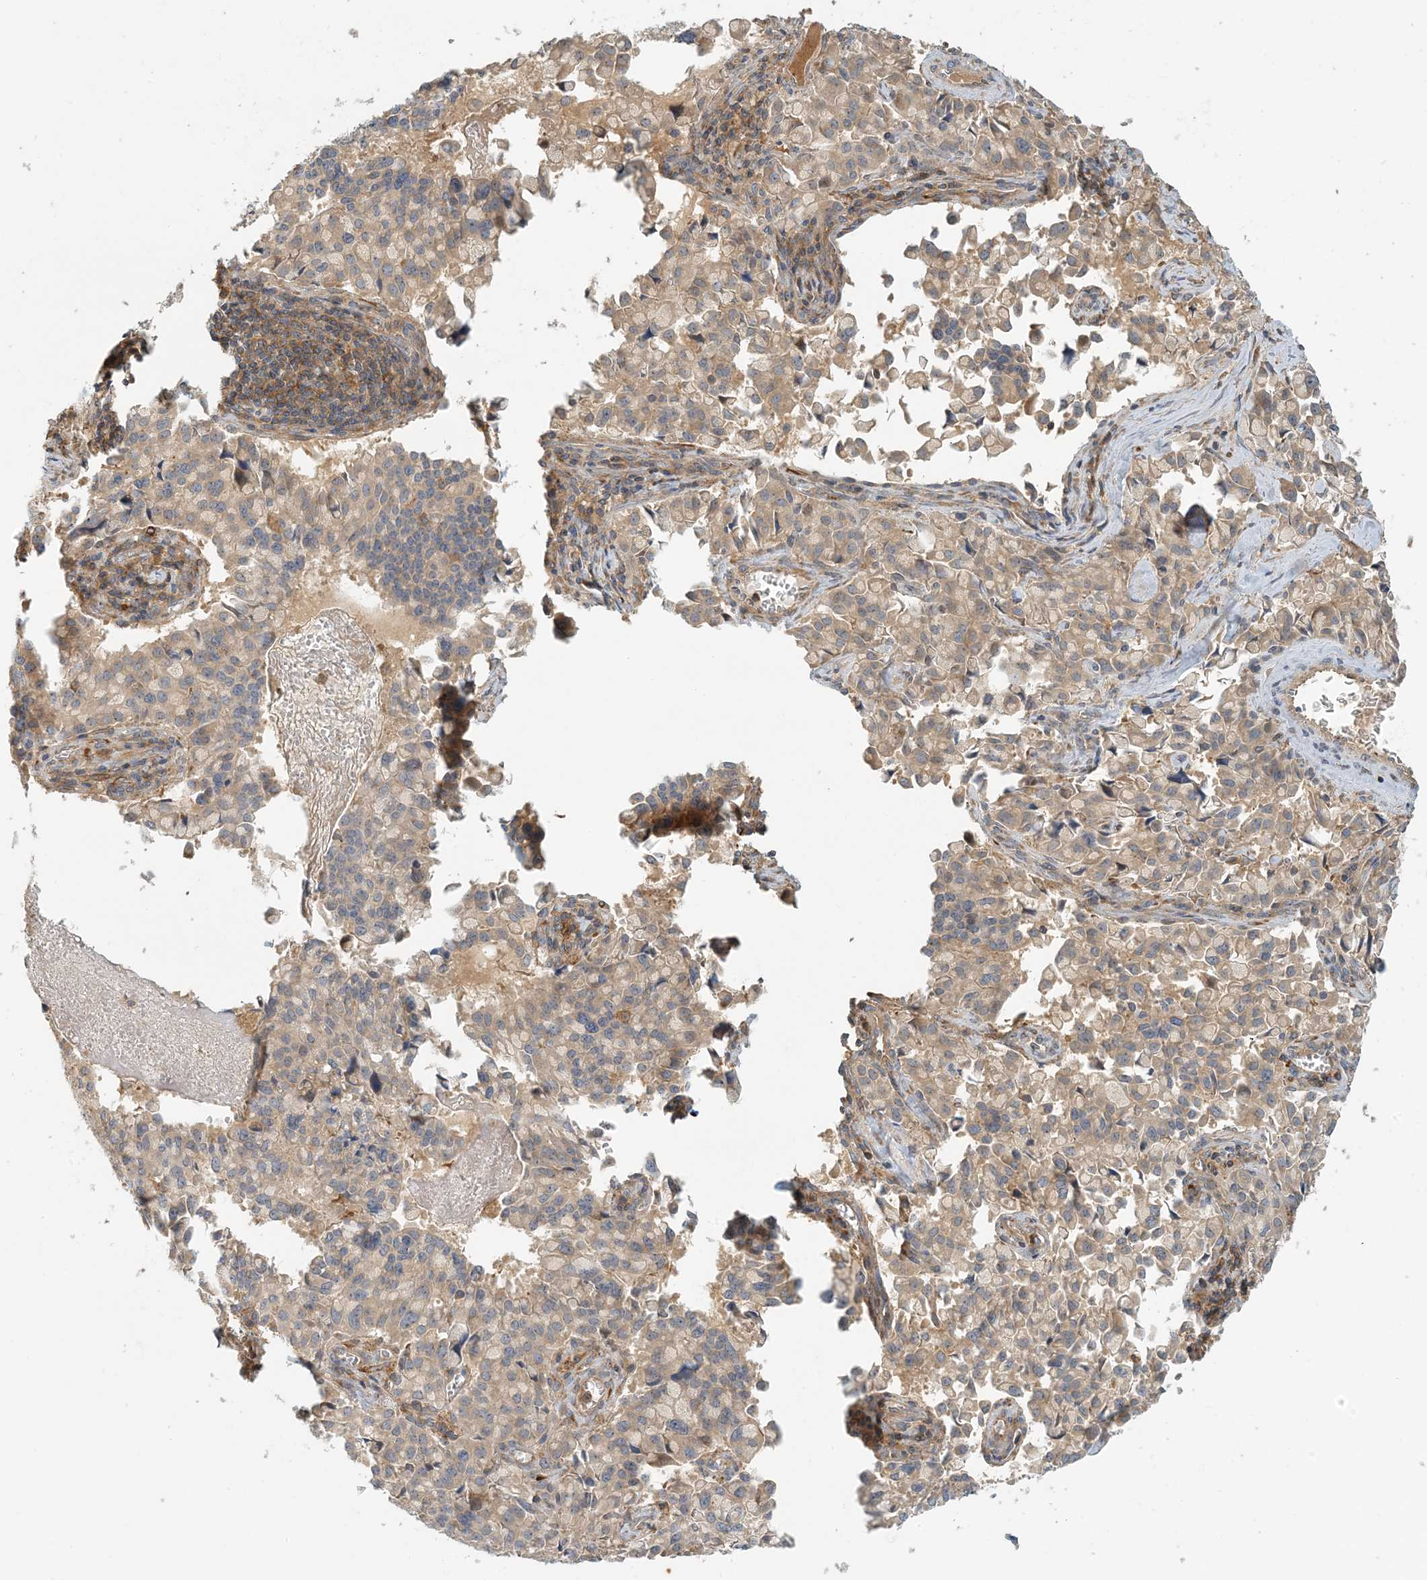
{"staining": {"intensity": "weak", "quantity": ">75%", "location": "cytoplasmic/membranous"}, "tissue": "pancreatic cancer", "cell_type": "Tumor cells", "image_type": "cancer", "snomed": [{"axis": "morphology", "description": "Adenocarcinoma, NOS"}, {"axis": "topography", "description": "Pancreas"}], "caption": "Immunohistochemical staining of human adenocarcinoma (pancreatic) displays low levels of weak cytoplasmic/membranous staining in about >75% of tumor cells. The protein is shown in brown color, while the nuclei are stained blue.", "gene": "COLEC11", "patient": {"sex": "male", "age": 65}}